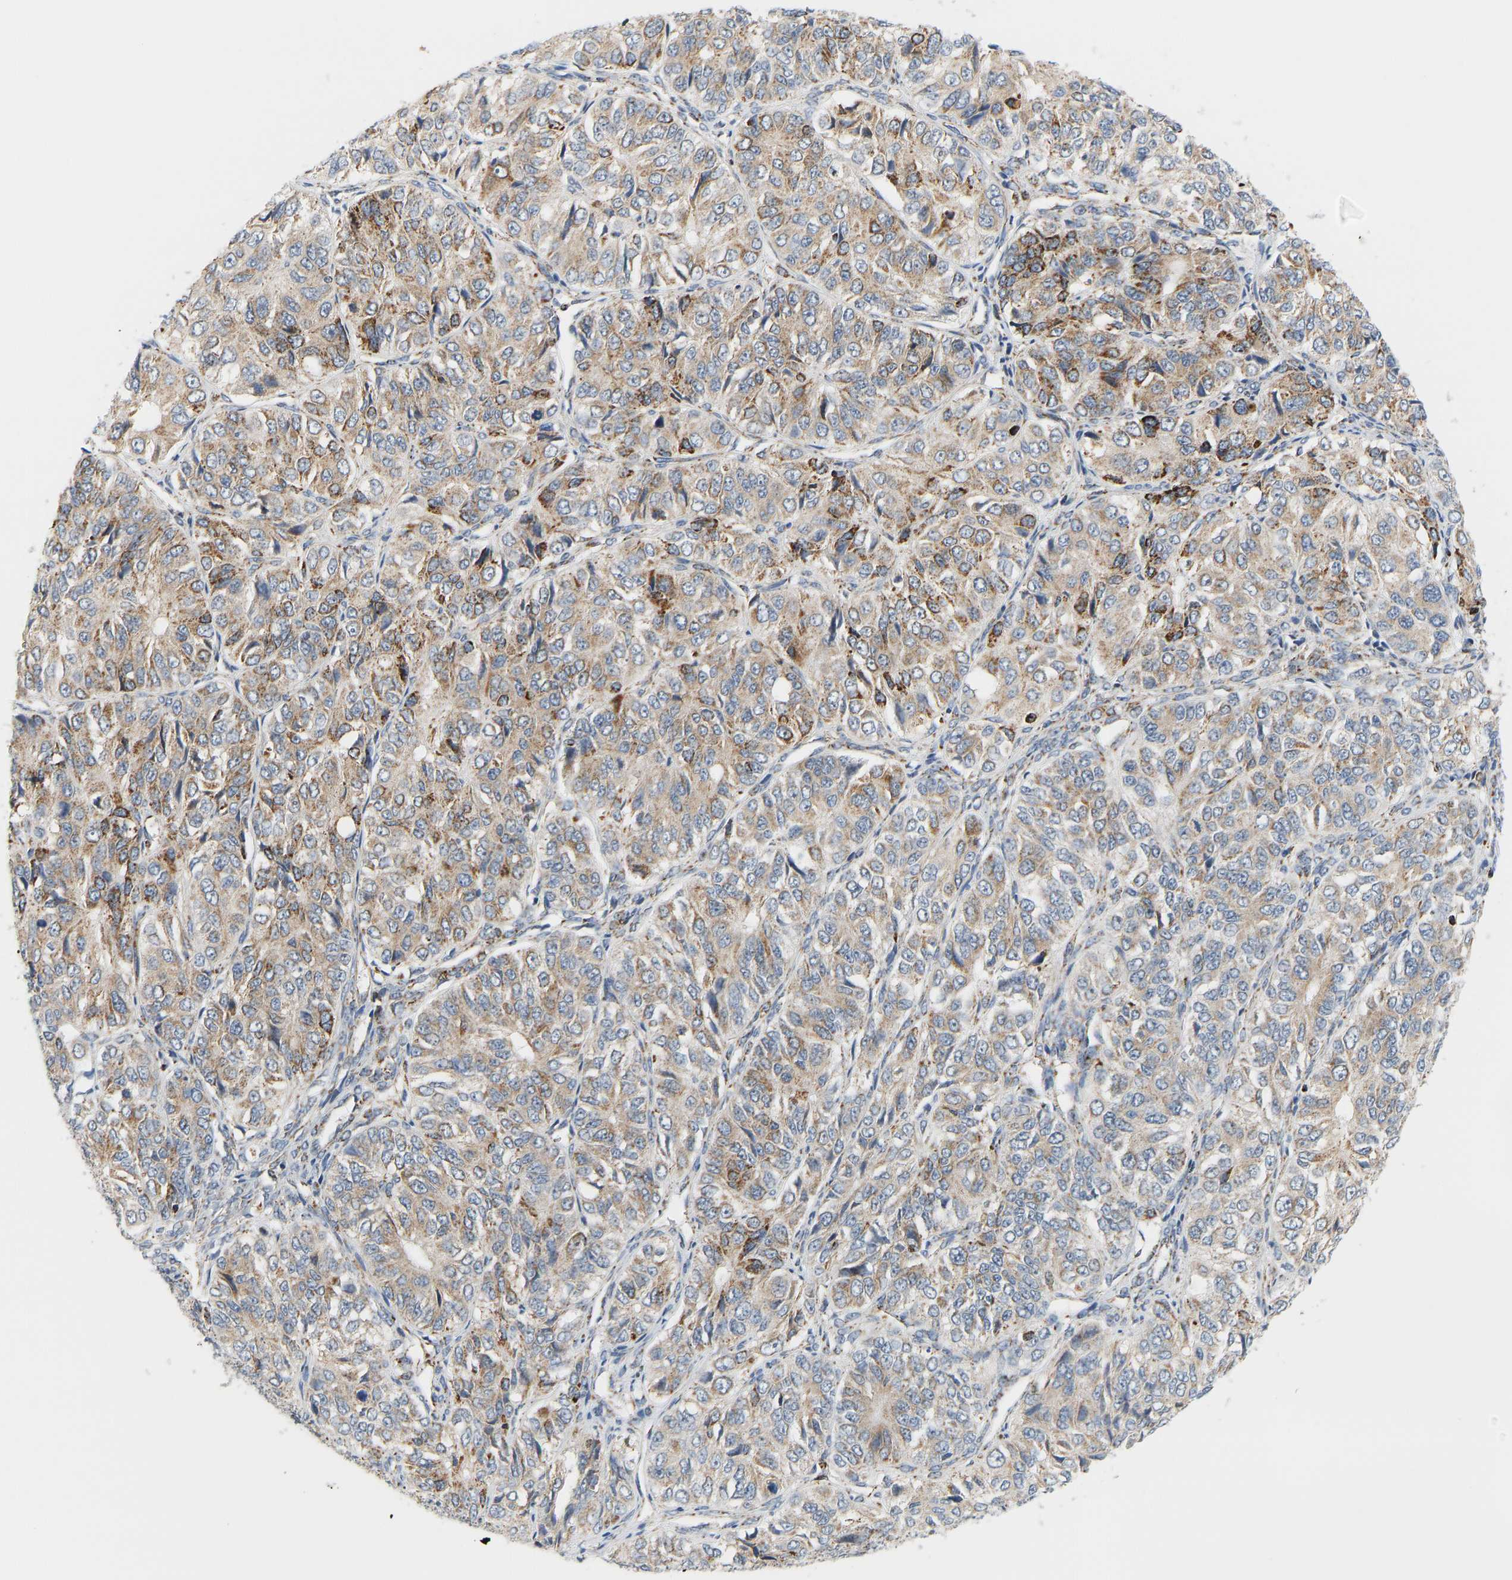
{"staining": {"intensity": "moderate", "quantity": "25%-75%", "location": "cytoplasmic/membranous"}, "tissue": "ovarian cancer", "cell_type": "Tumor cells", "image_type": "cancer", "snomed": [{"axis": "morphology", "description": "Carcinoma, endometroid"}, {"axis": "topography", "description": "Ovary"}], "caption": "DAB immunohistochemical staining of ovarian cancer (endometroid carcinoma) reveals moderate cytoplasmic/membranous protein staining in approximately 25%-75% of tumor cells.", "gene": "GPSM2", "patient": {"sex": "female", "age": 51}}